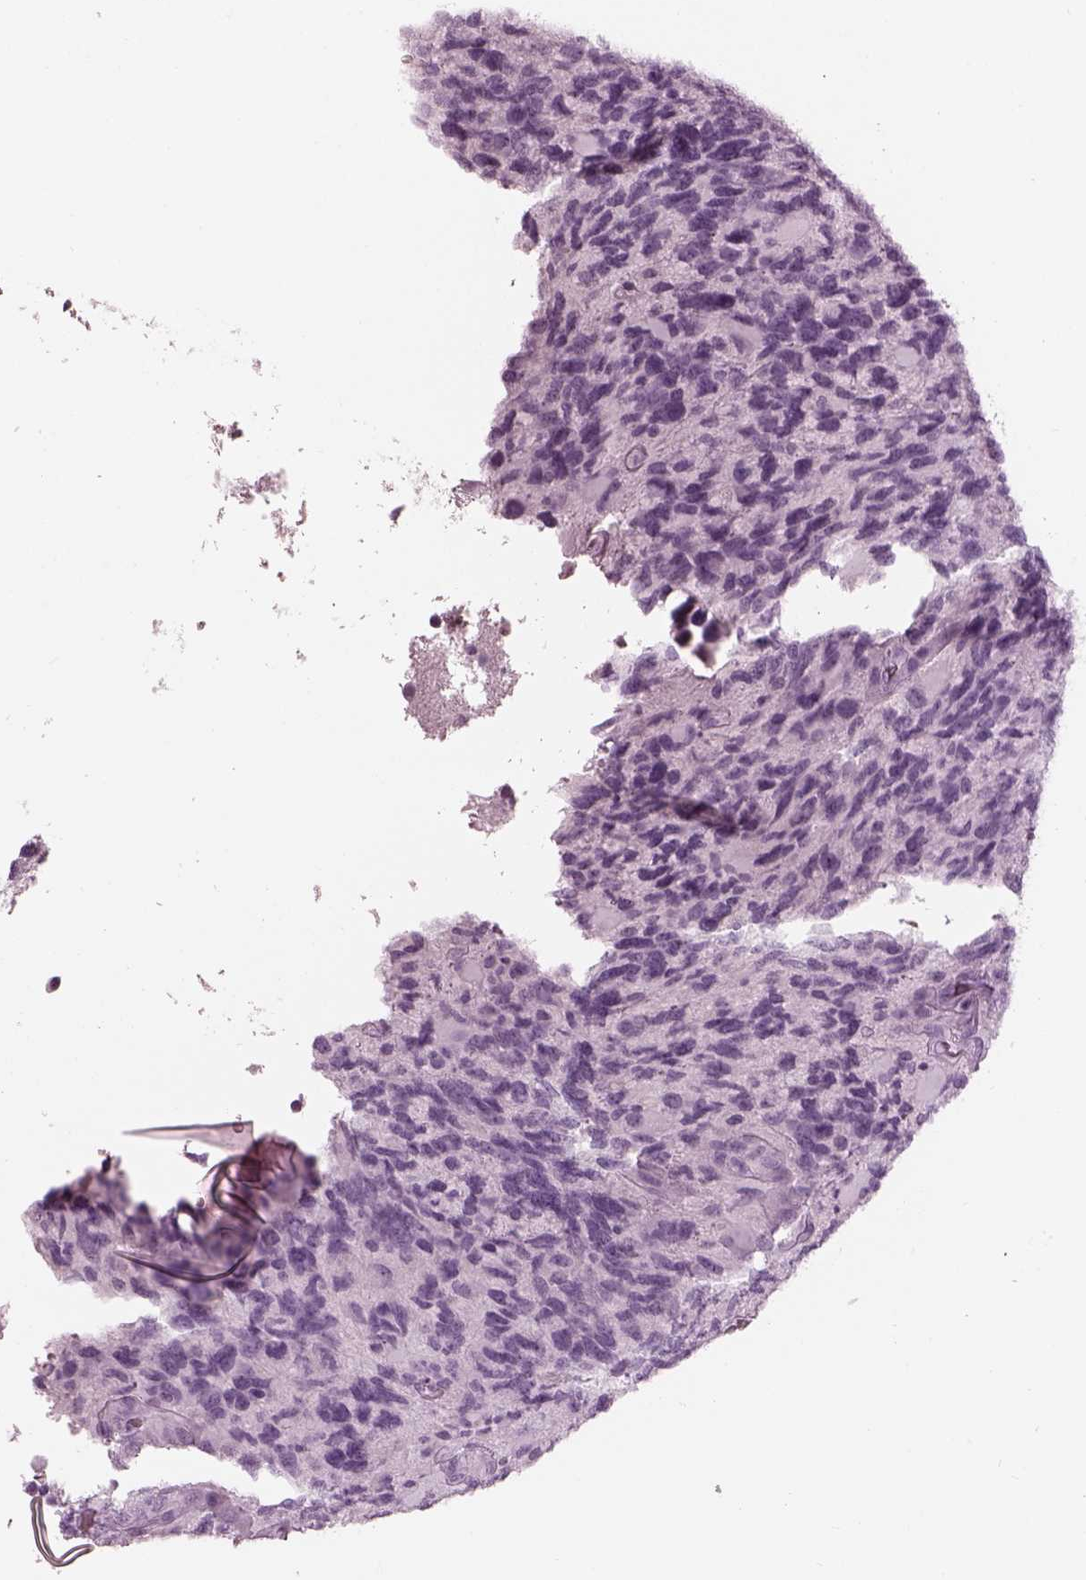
{"staining": {"intensity": "negative", "quantity": "none", "location": "none"}, "tissue": "glioma", "cell_type": "Tumor cells", "image_type": "cancer", "snomed": [{"axis": "morphology", "description": "Glioma, malignant, High grade"}, {"axis": "topography", "description": "Brain"}], "caption": "The image demonstrates no staining of tumor cells in glioma.", "gene": "TCHHL1", "patient": {"sex": "female", "age": 71}}